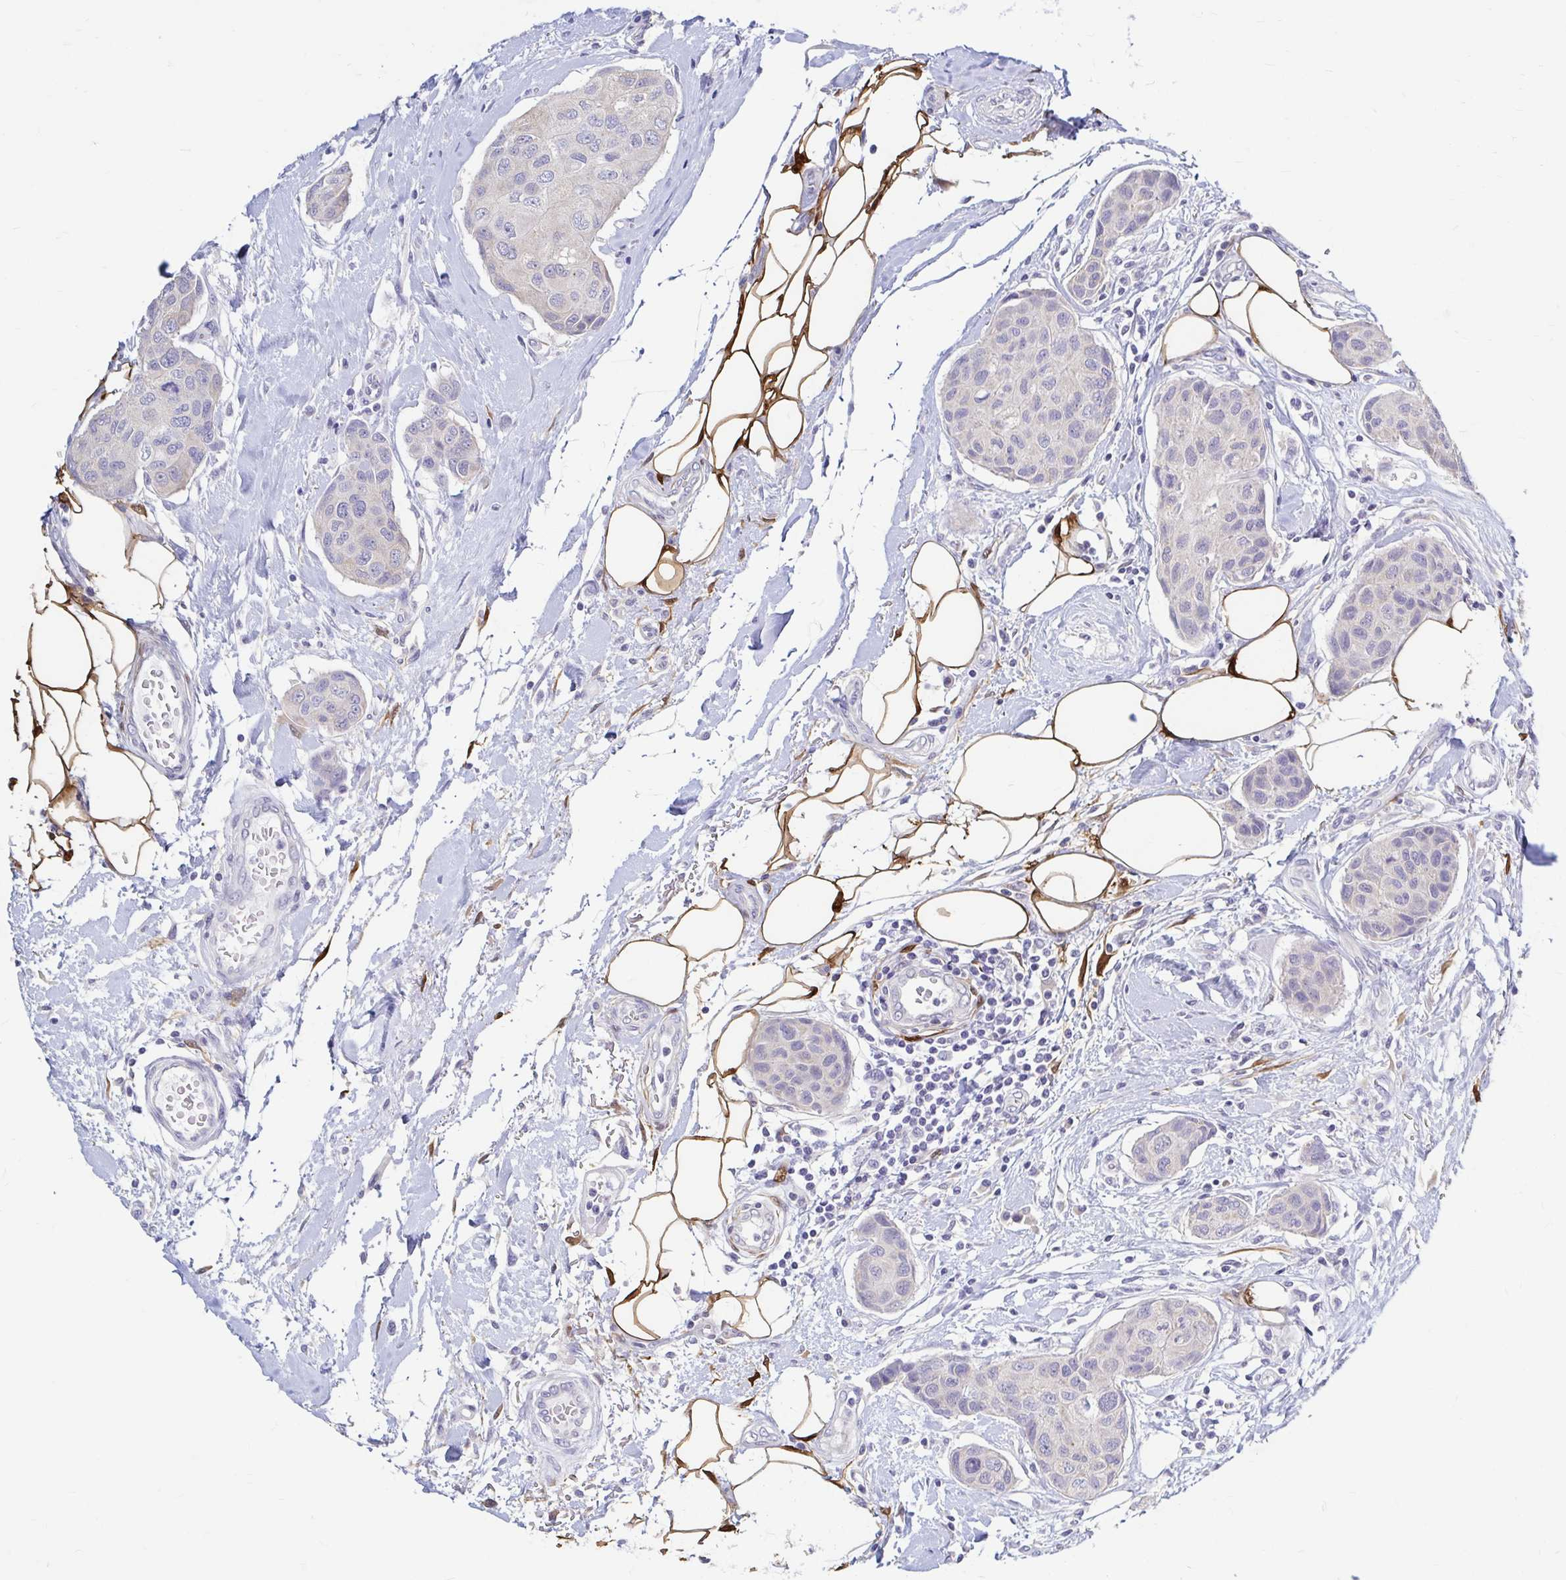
{"staining": {"intensity": "negative", "quantity": "none", "location": "none"}, "tissue": "breast cancer", "cell_type": "Tumor cells", "image_type": "cancer", "snomed": [{"axis": "morphology", "description": "Duct carcinoma"}, {"axis": "topography", "description": "Breast"}, {"axis": "topography", "description": "Lymph node"}], "caption": "Tumor cells are negative for protein expression in human breast cancer. (DAB immunohistochemistry visualized using brightfield microscopy, high magnification).", "gene": "ADH1A", "patient": {"sex": "female", "age": 80}}